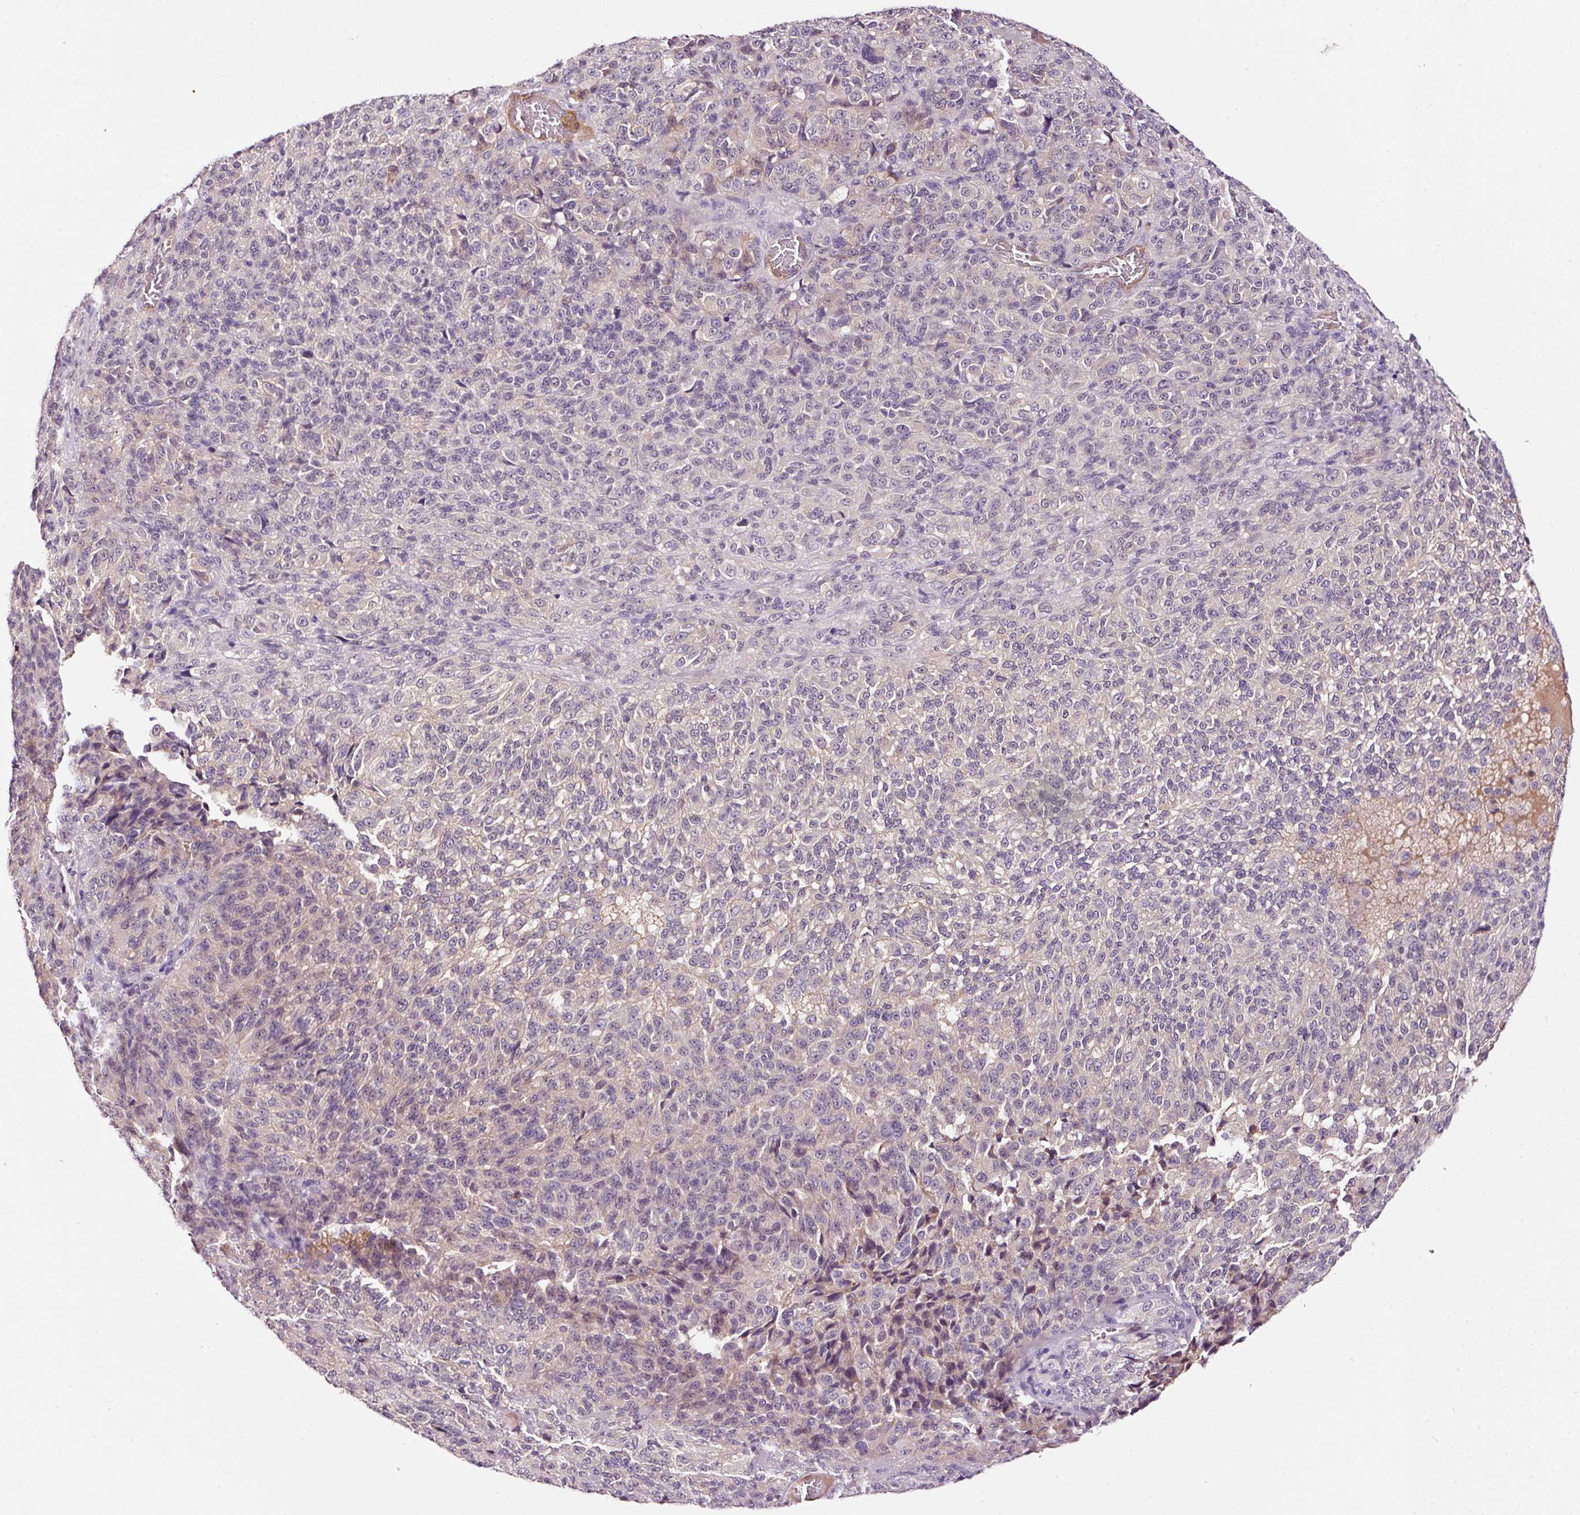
{"staining": {"intensity": "negative", "quantity": "none", "location": "none"}, "tissue": "melanoma", "cell_type": "Tumor cells", "image_type": "cancer", "snomed": [{"axis": "morphology", "description": "Malignant melanoma, Metastatic site"}, {"axis": "topography", "description": "Brain"}], "caption": "The micrograph exhibits no staining of tumor cells in malignant melanoma (metastatic site). The staining is performed using DAB (3,3'-diaminobenzidine) brown chromogen with nuclei counter-stained in using hematoxylin.", "gene": "ABCB4", "patient": {"sex": "female", "age": 56}}